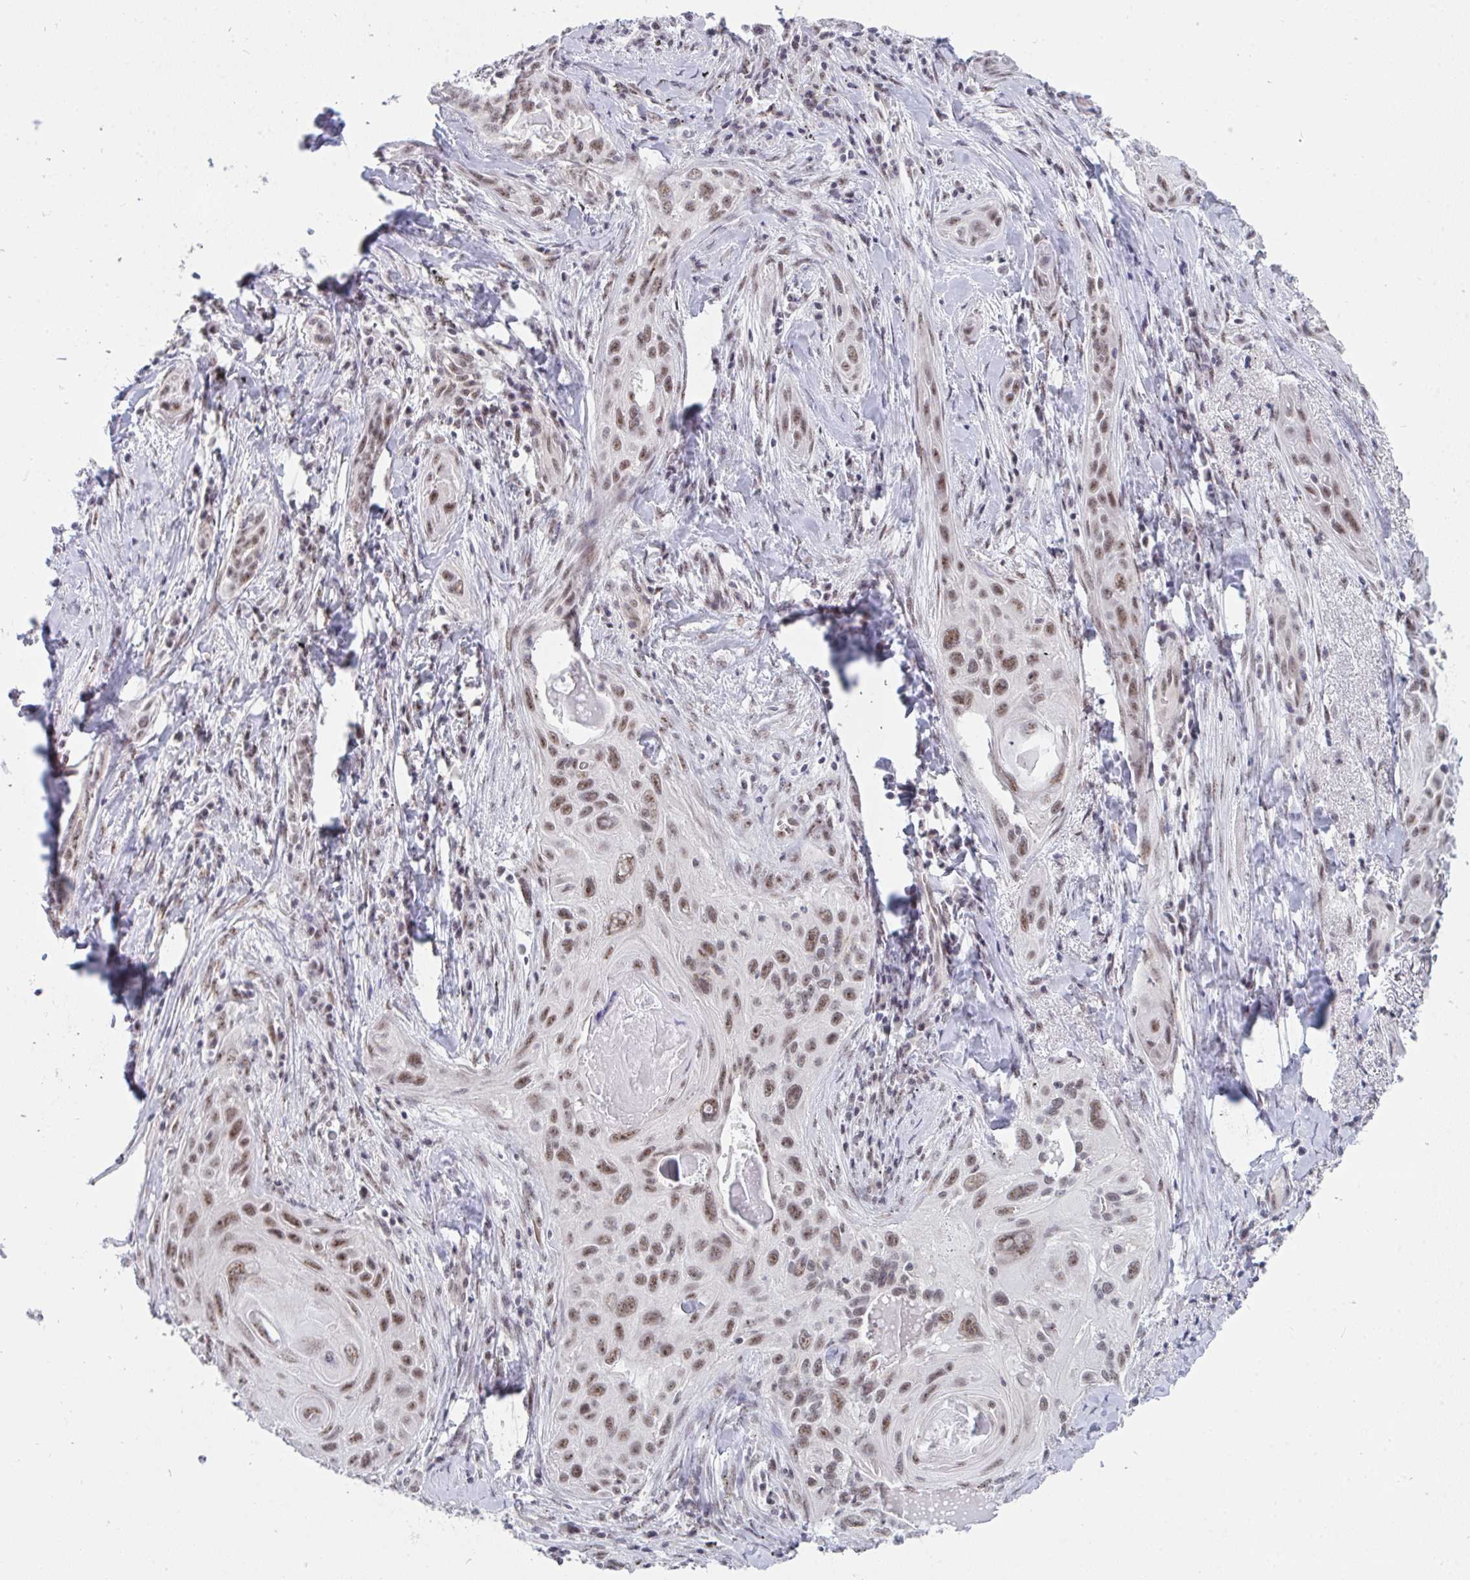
{"staining": {"intensity": "moderate", "quantity": ">75%", "location": "nuclear"}, "tissue": "lung cancer", "cell_type": "Tumor cells", "image_type": "cancer", "snomed": [{"axis": "morphology", "description": "Squamous cell carcinoma, NOS"}, {"axis": "topography", "description": "Lung"}], "caption": "This photomicrograph shows IHC staining of lung squamous cell carcinoma, with medium moderate nuclear positivity in approximately >75% of tumor cells.", "gene": "PRR14", "patient": {"sex": "male", "age": 79}}